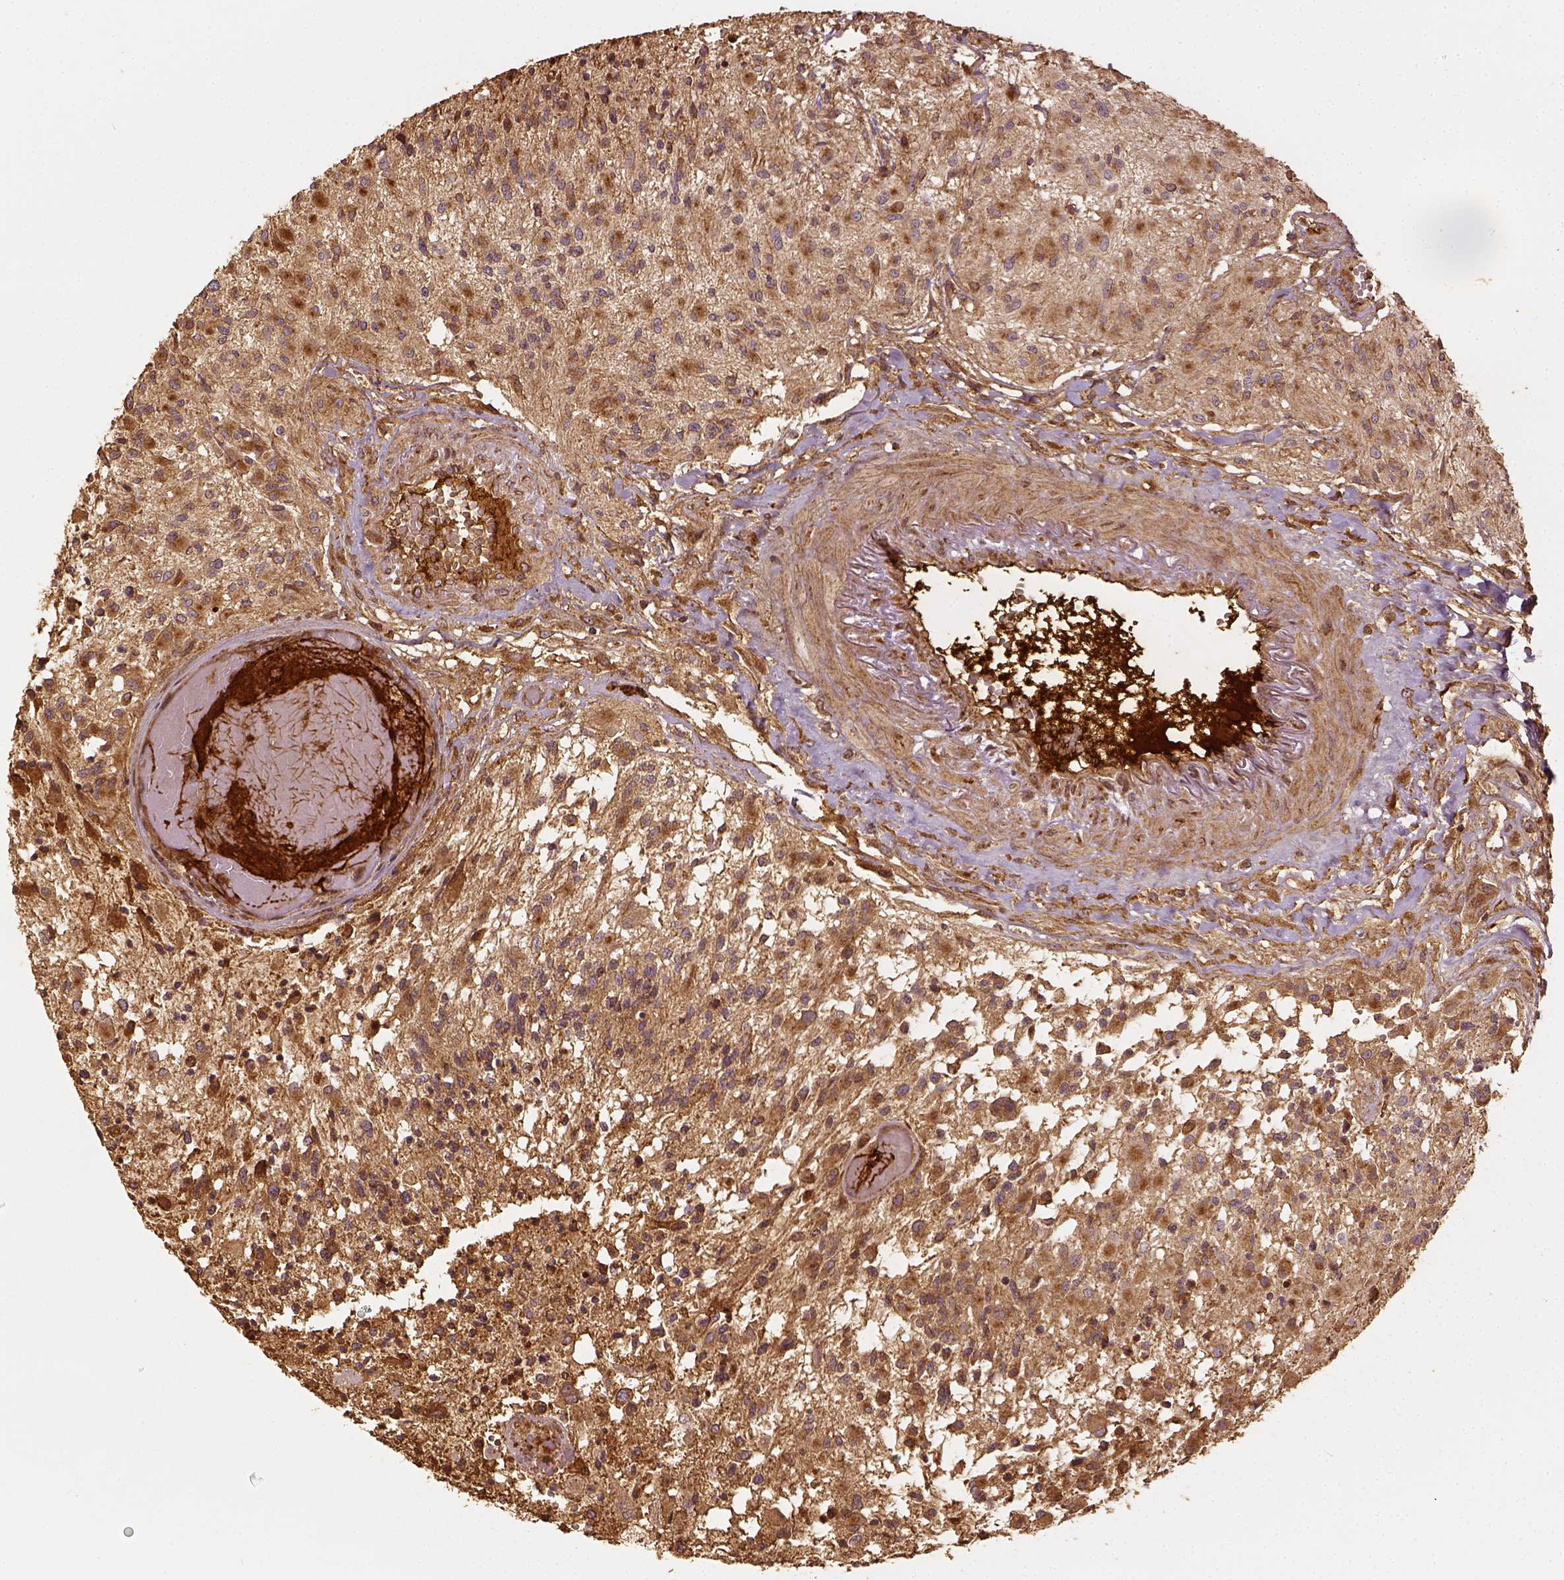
{"staining": {"intensity": "moderate", "quantity": "25%-75%", "location": "cytoplasmic/membranous"}, "tissue": "glioma", "cell_type": "Tumor cells", "image_type": "cancer", "snomed": [{"axis": "morphology", "description": "Glioma, malignant, High grade"}, {"axis": "topography", "description": "Brain"}], "caption": "IHC of malignant high-grade glioma shows medium levels of moderate cytoplasmic/membranous expression in about 25%-75% of tumor cells.", "gene": "VEGFA", "patient": {"sex": "female", "age": 63}}